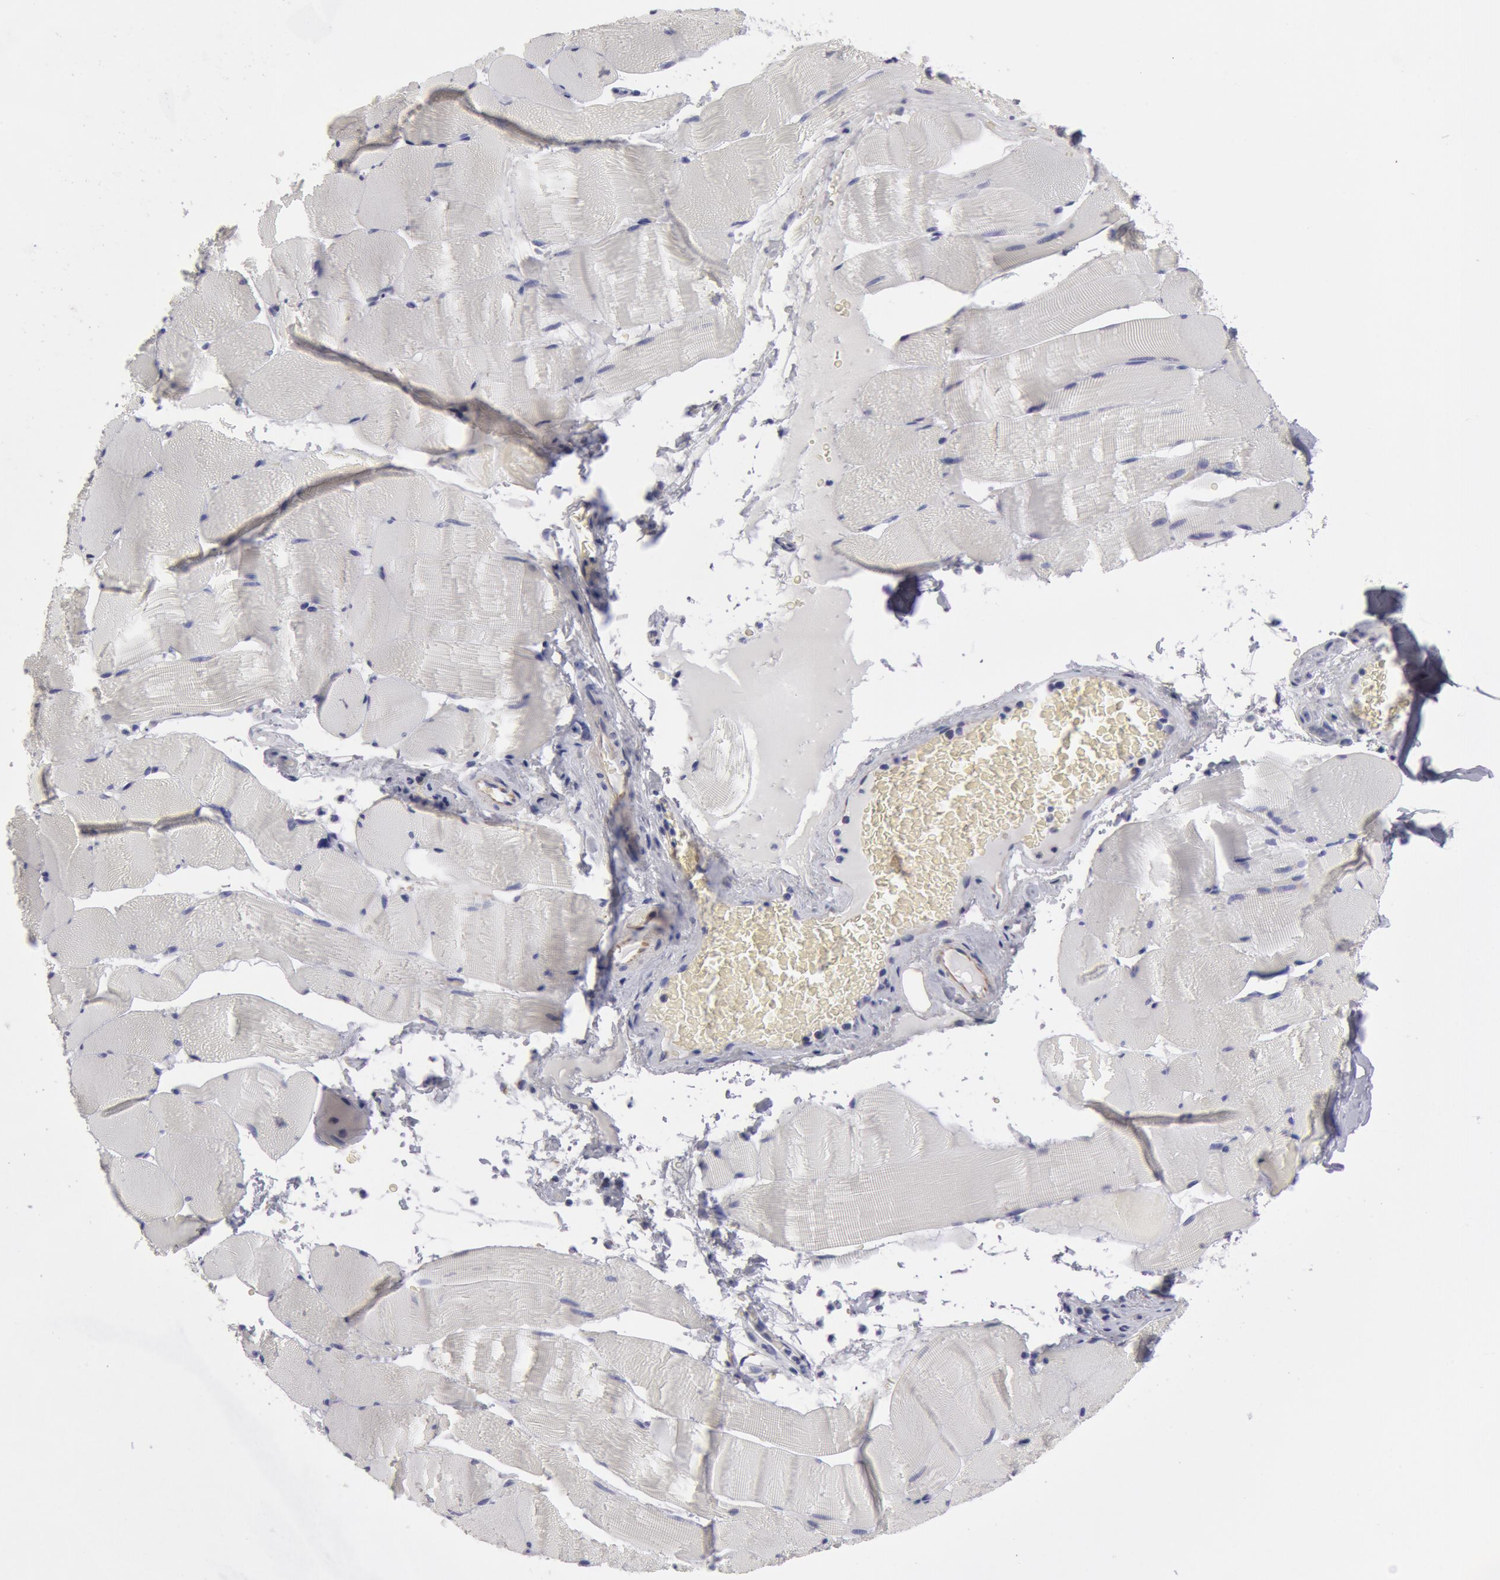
{"staining": {"intensity": "negative", "quantity": "none", "location": "none"}, "tissue": "skeletal muscle", "cell_type": "Myocytes", "image_type": "normal", "snomed": [{"axis": "morphology", "description": "Normal tissue, NOS"}, {"axis": "topography", "description": "Skeletal muscle"}], "caption": "IHC of unremarkable skeletal muscle displays no positivity in myocytes.", "gene": "SMC1B", "patient": {"sex": "male", "age": 62}}